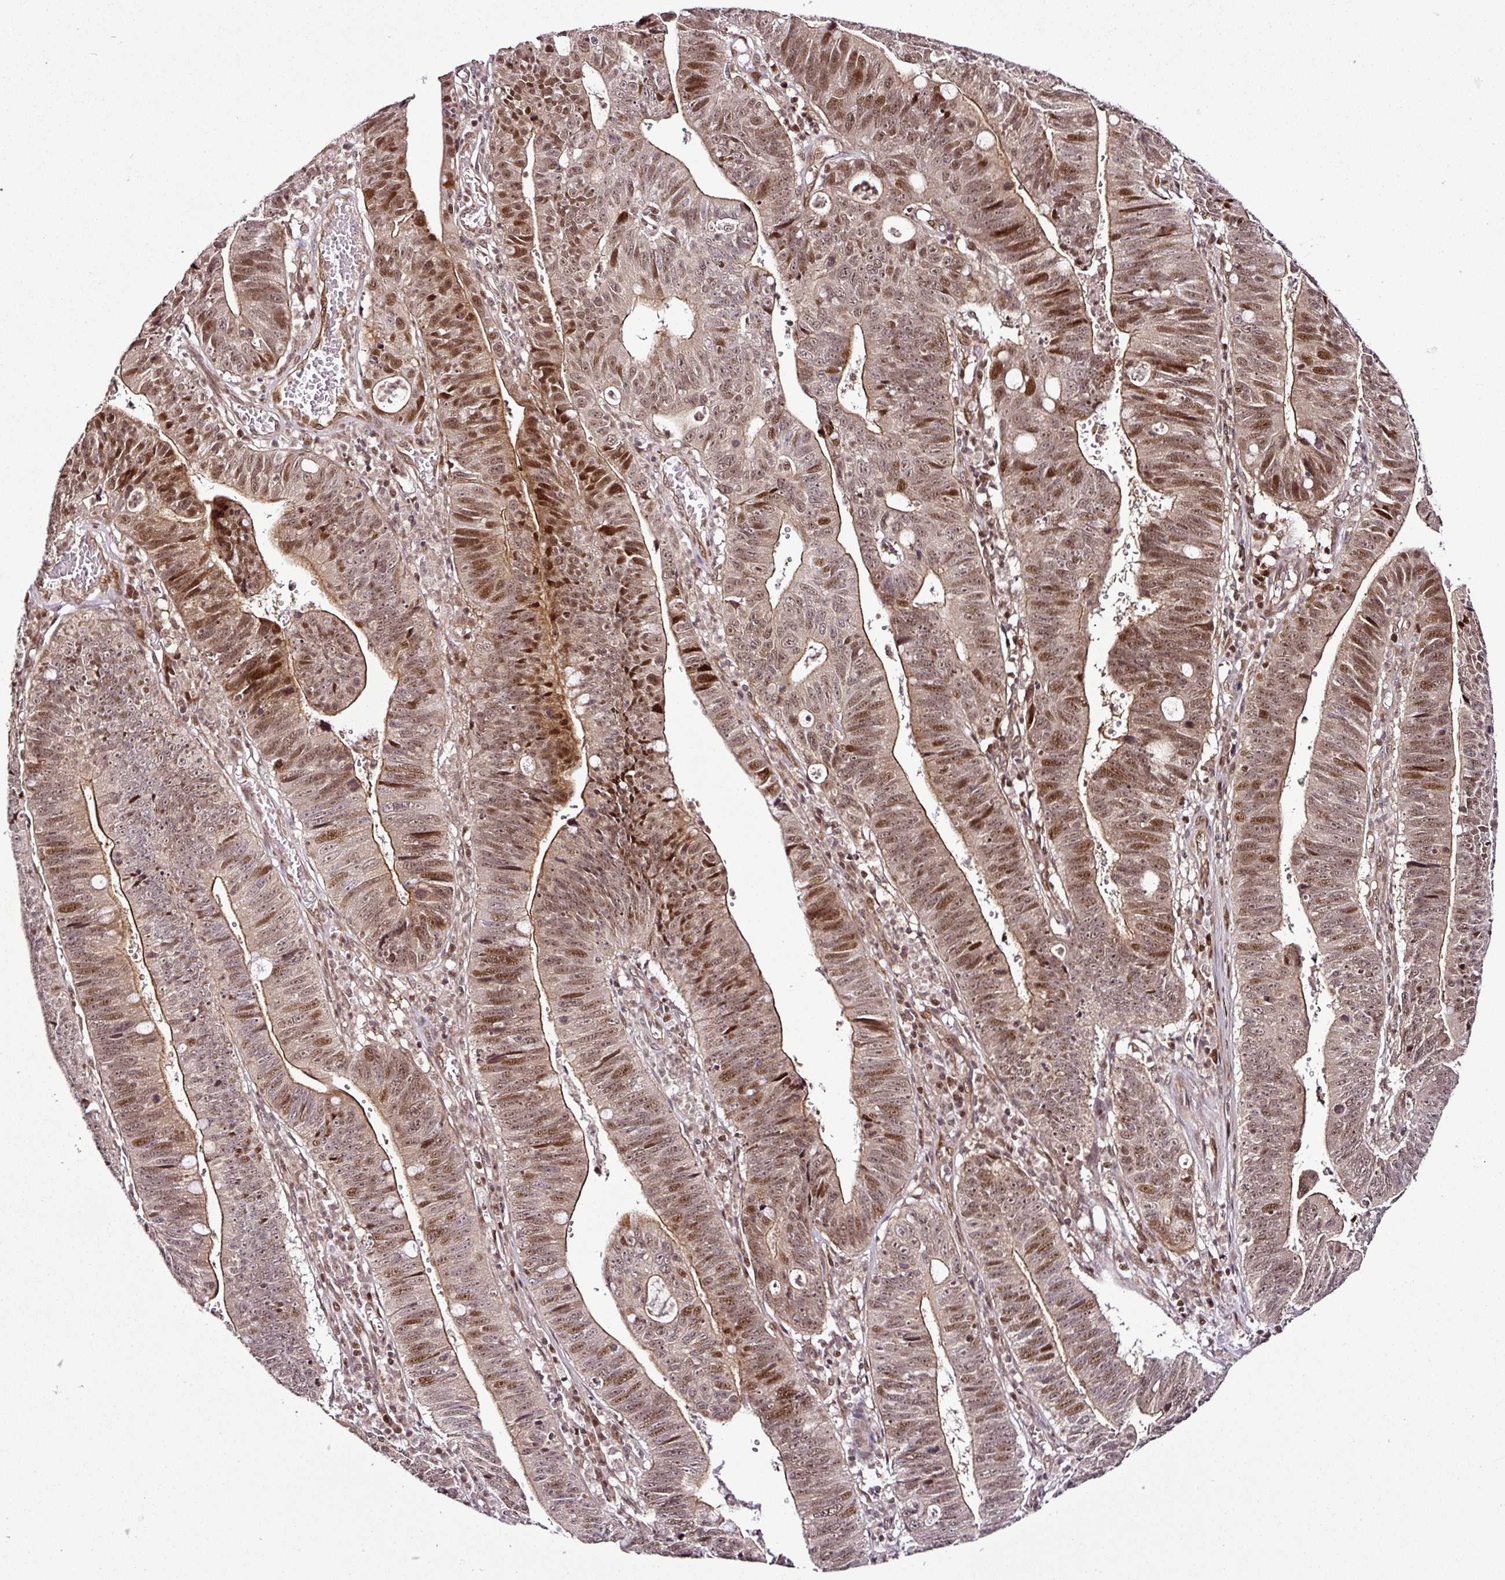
{"staining": {"intensity": "moderate", "quantity": "25%-75%", "location": "cytoplasmic/membranous,nuclear"}, "tissue": "stomach cancer", "cell_type": "Tumor cells", "image_type": "cancer", "snomed": [{"axis": "morphology", "description": "Adenocarcinoma, NOS"}, {"axis": "topography", "description": "Stomach"}], "caption": "Immunohistochemistry photomicrograph of human adenocarcinoma (stomach) stained for a protein (brown), which reveals medium levels of moderate cytoplasmic/membranous and nuclear positivity in about 25%-75% of tumor cells.", "gene": "COPRS", "patient": {"sex": "male", "age": 59}}